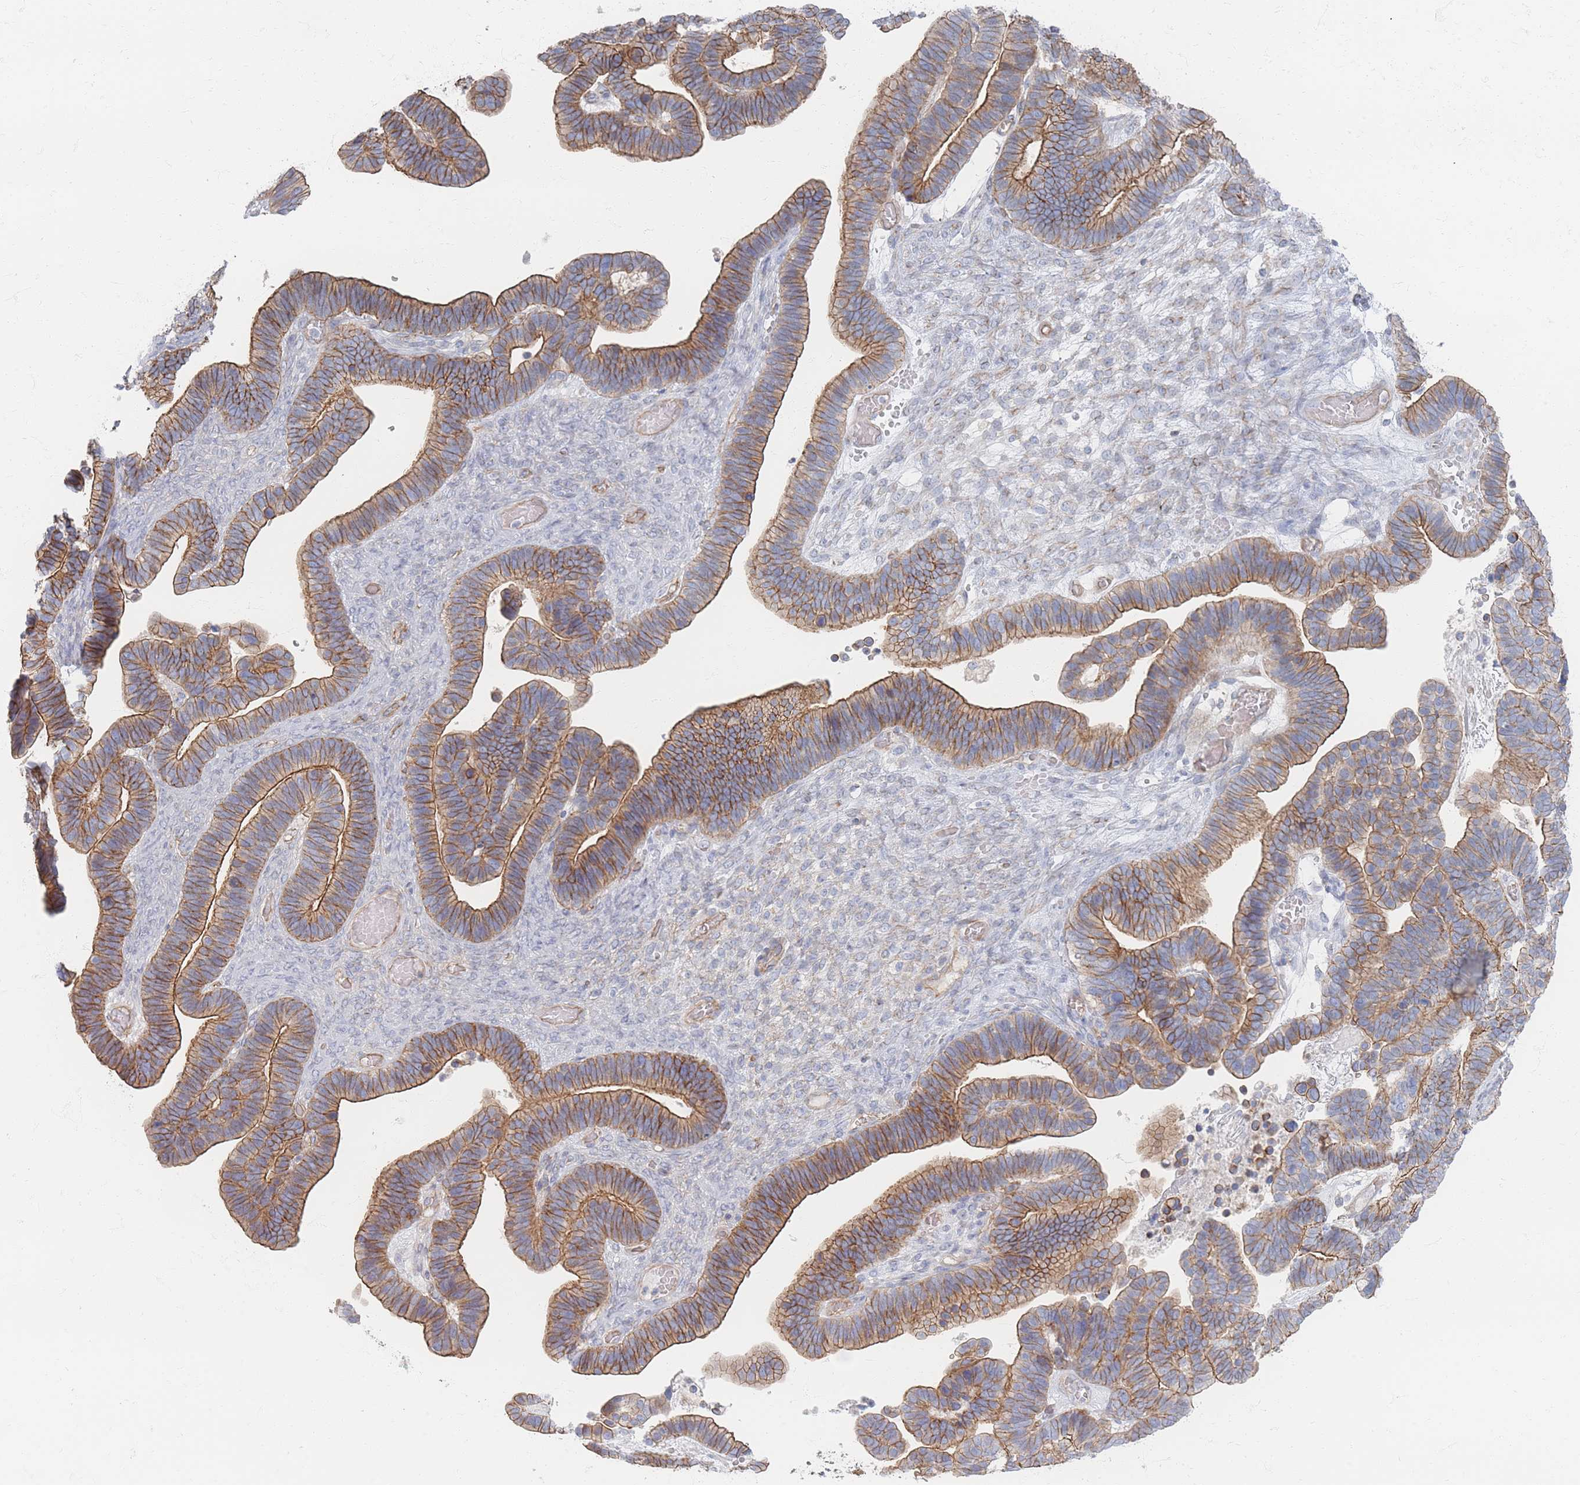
{"staining": {"intensity": "moderate", "quantity": ">75%", "location": "cytoplasmic/membranous"}, "tissue": "ovarian cancer", "cell_type": "Tumor cells", "image_type": "cancer", "snomed": [{"axis": "morphology", "description": "Cystadenocarcinoma, serous, NOS"}, {"axis": "topography", "description": "Ovary"}], "caption": "The image reveals staining of ovarian serous cystadenocarcinoma, revealing moderate cytoplasmic/membranous protein positivity (brown color) within tumor cells.", "gene": "GNB1", "patient": {"sex": "female", "age": 56}}